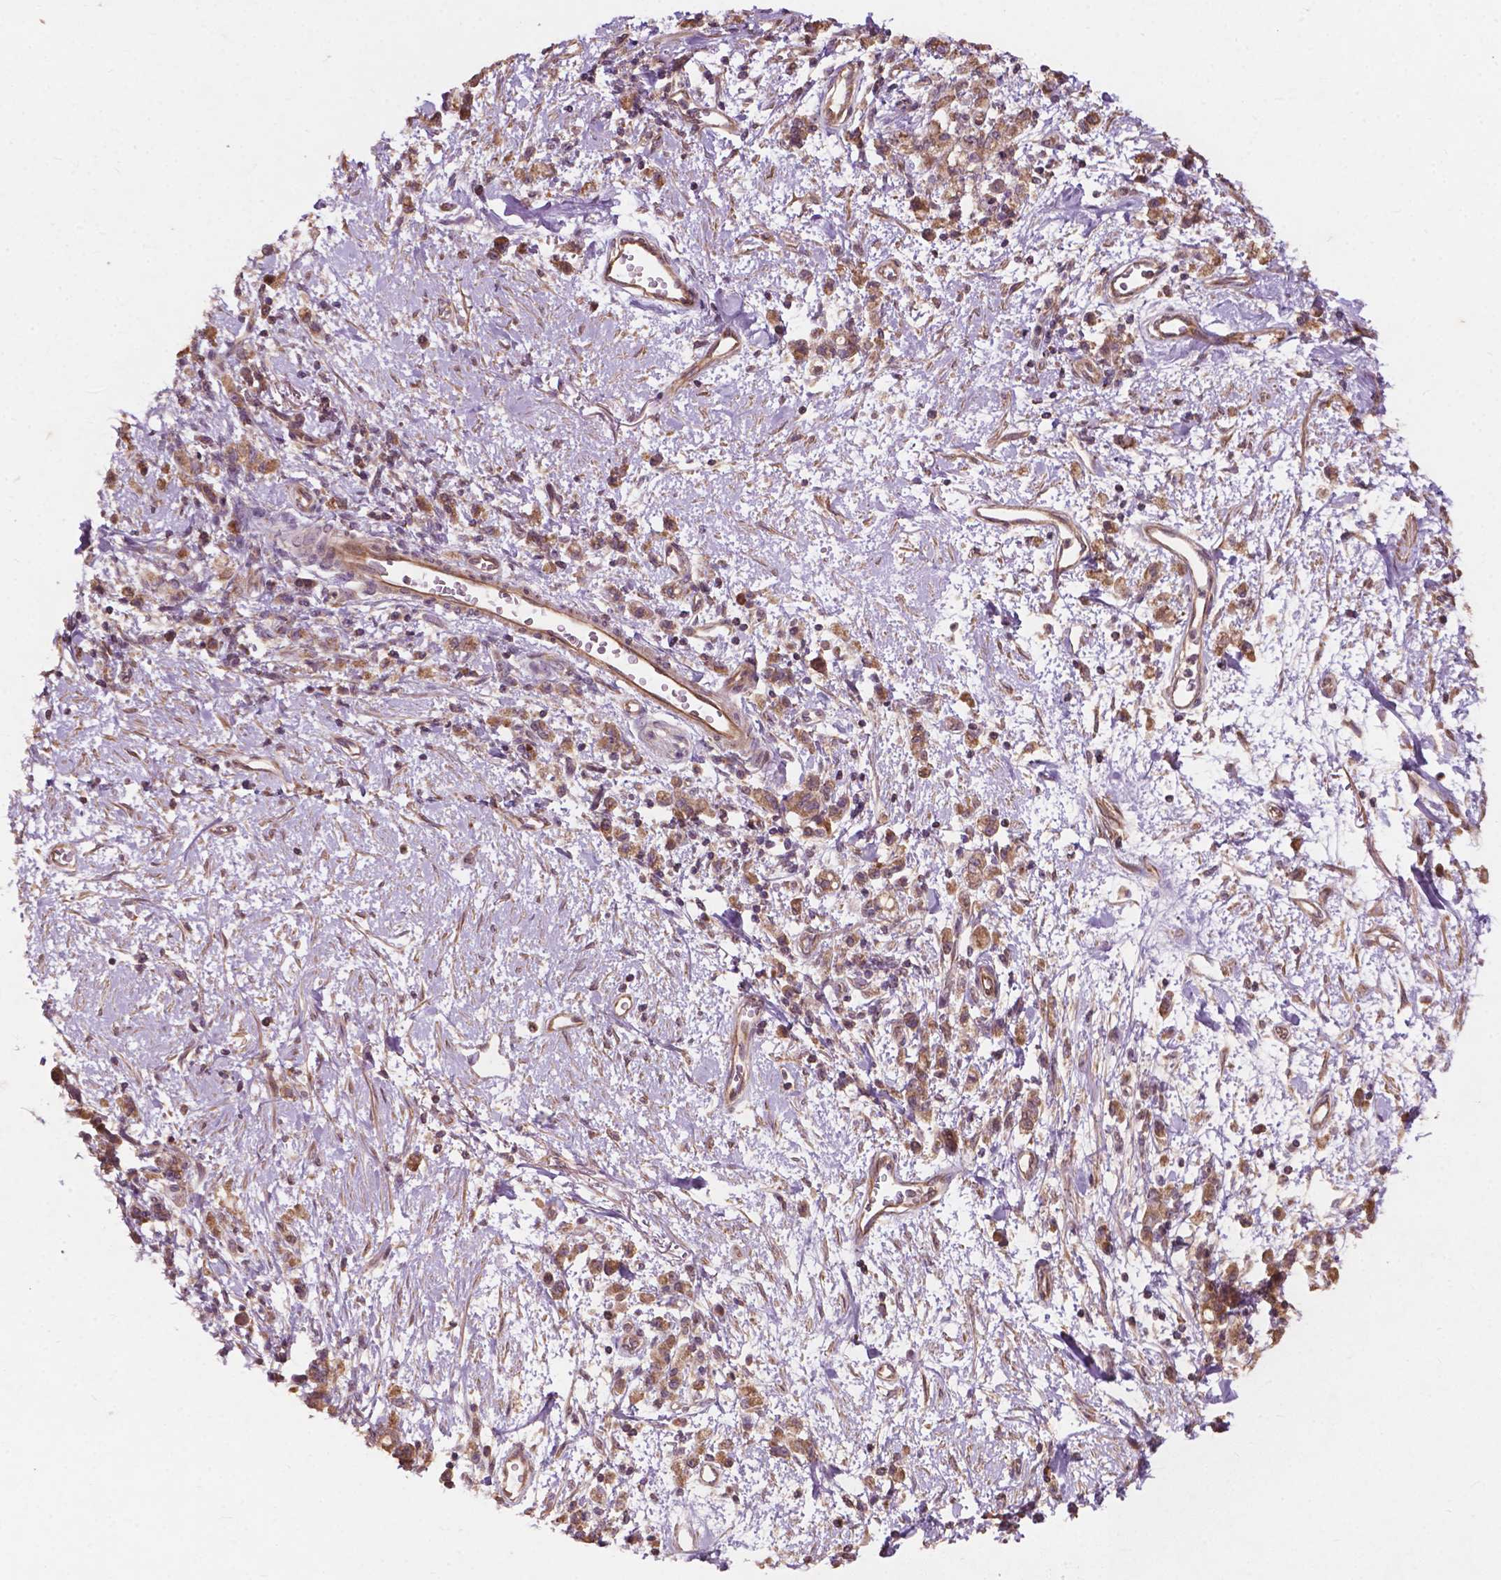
{"staining": {"intensity": "moderate", "quantity": ">75%", "location": "cytoplasmic/membranous"}, "tissue": "stomach cancer", "cell_type": "Tumor cells", "image_type": "cancer", "snomed": [{"axis": "morphology", "description": "Adenocarcinoma, NOS"}, {"axis": "topography", "description": "Stomach"}], "caption": "Moderate cytoplasmic/membranous expression is appreciated in about >75% of tumor cells in stomach adenocarcinoma. Using DAB (3,3'-diaminobenzidine) (brown) and hematoxylin (blue) stains, captured at high magnification using brightfield microscopy.", "gene": "CDC42BPA", "patient": {"sex": "male", "age": 77}}